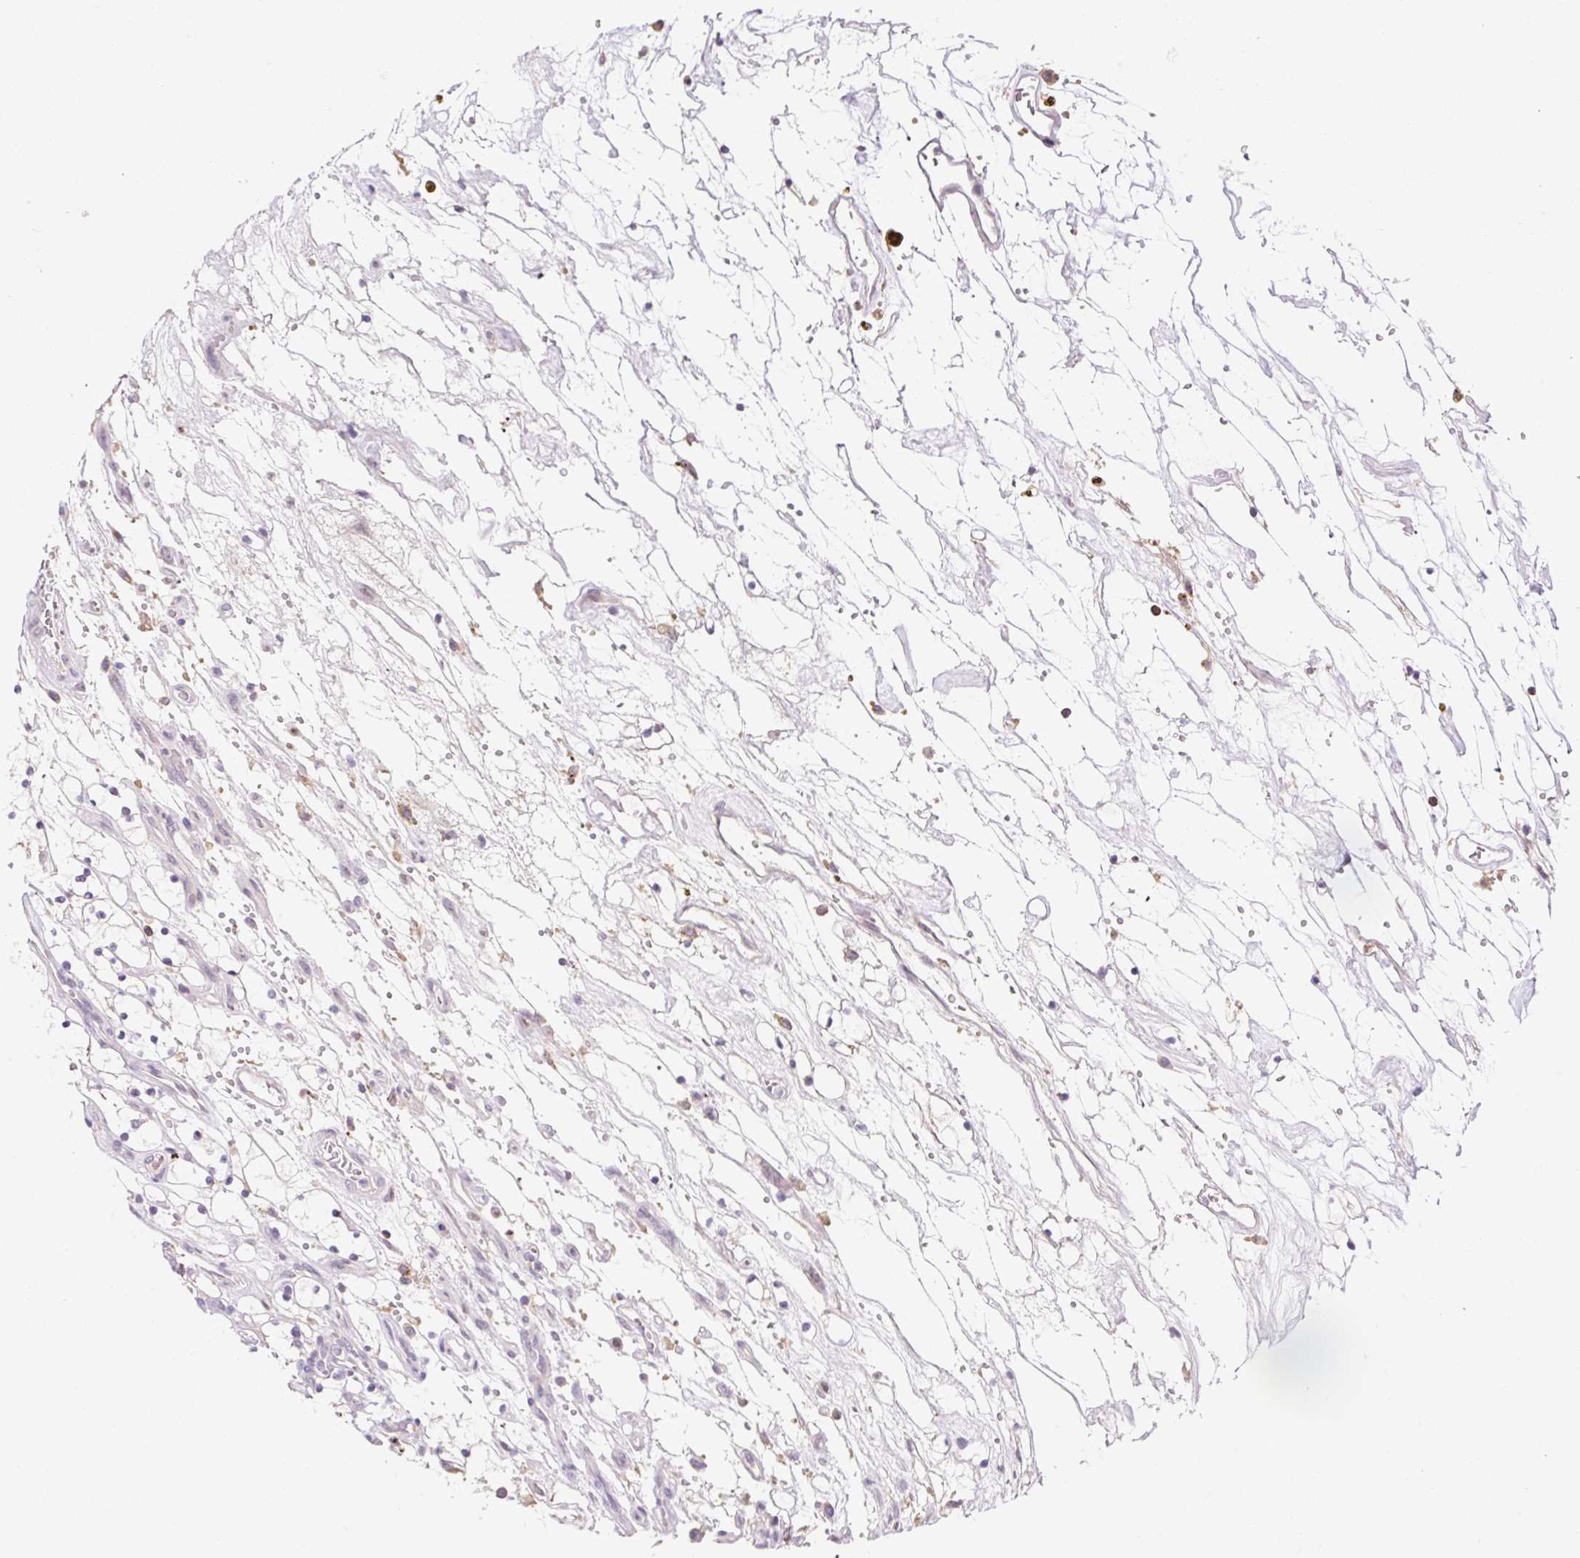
{"staining": {"intensity": "negative", "quantity": "none", "location": "none"}, "tissue": "renal cancer", "cell_type": "Tumor cells", "image_type": "cancer", "snomed": [{"axis": "morphology", "description": "Adenocarcinoma, NOS"}, {"axis": "topography", "description": "Kidney"}], "caption": "IHC image of renal adenocarcinoma stained for a protein (brown), which exhibits no expression in tumor cells.", "gene": "CARD11", "patient": {"sex": "female", "age": 69}}